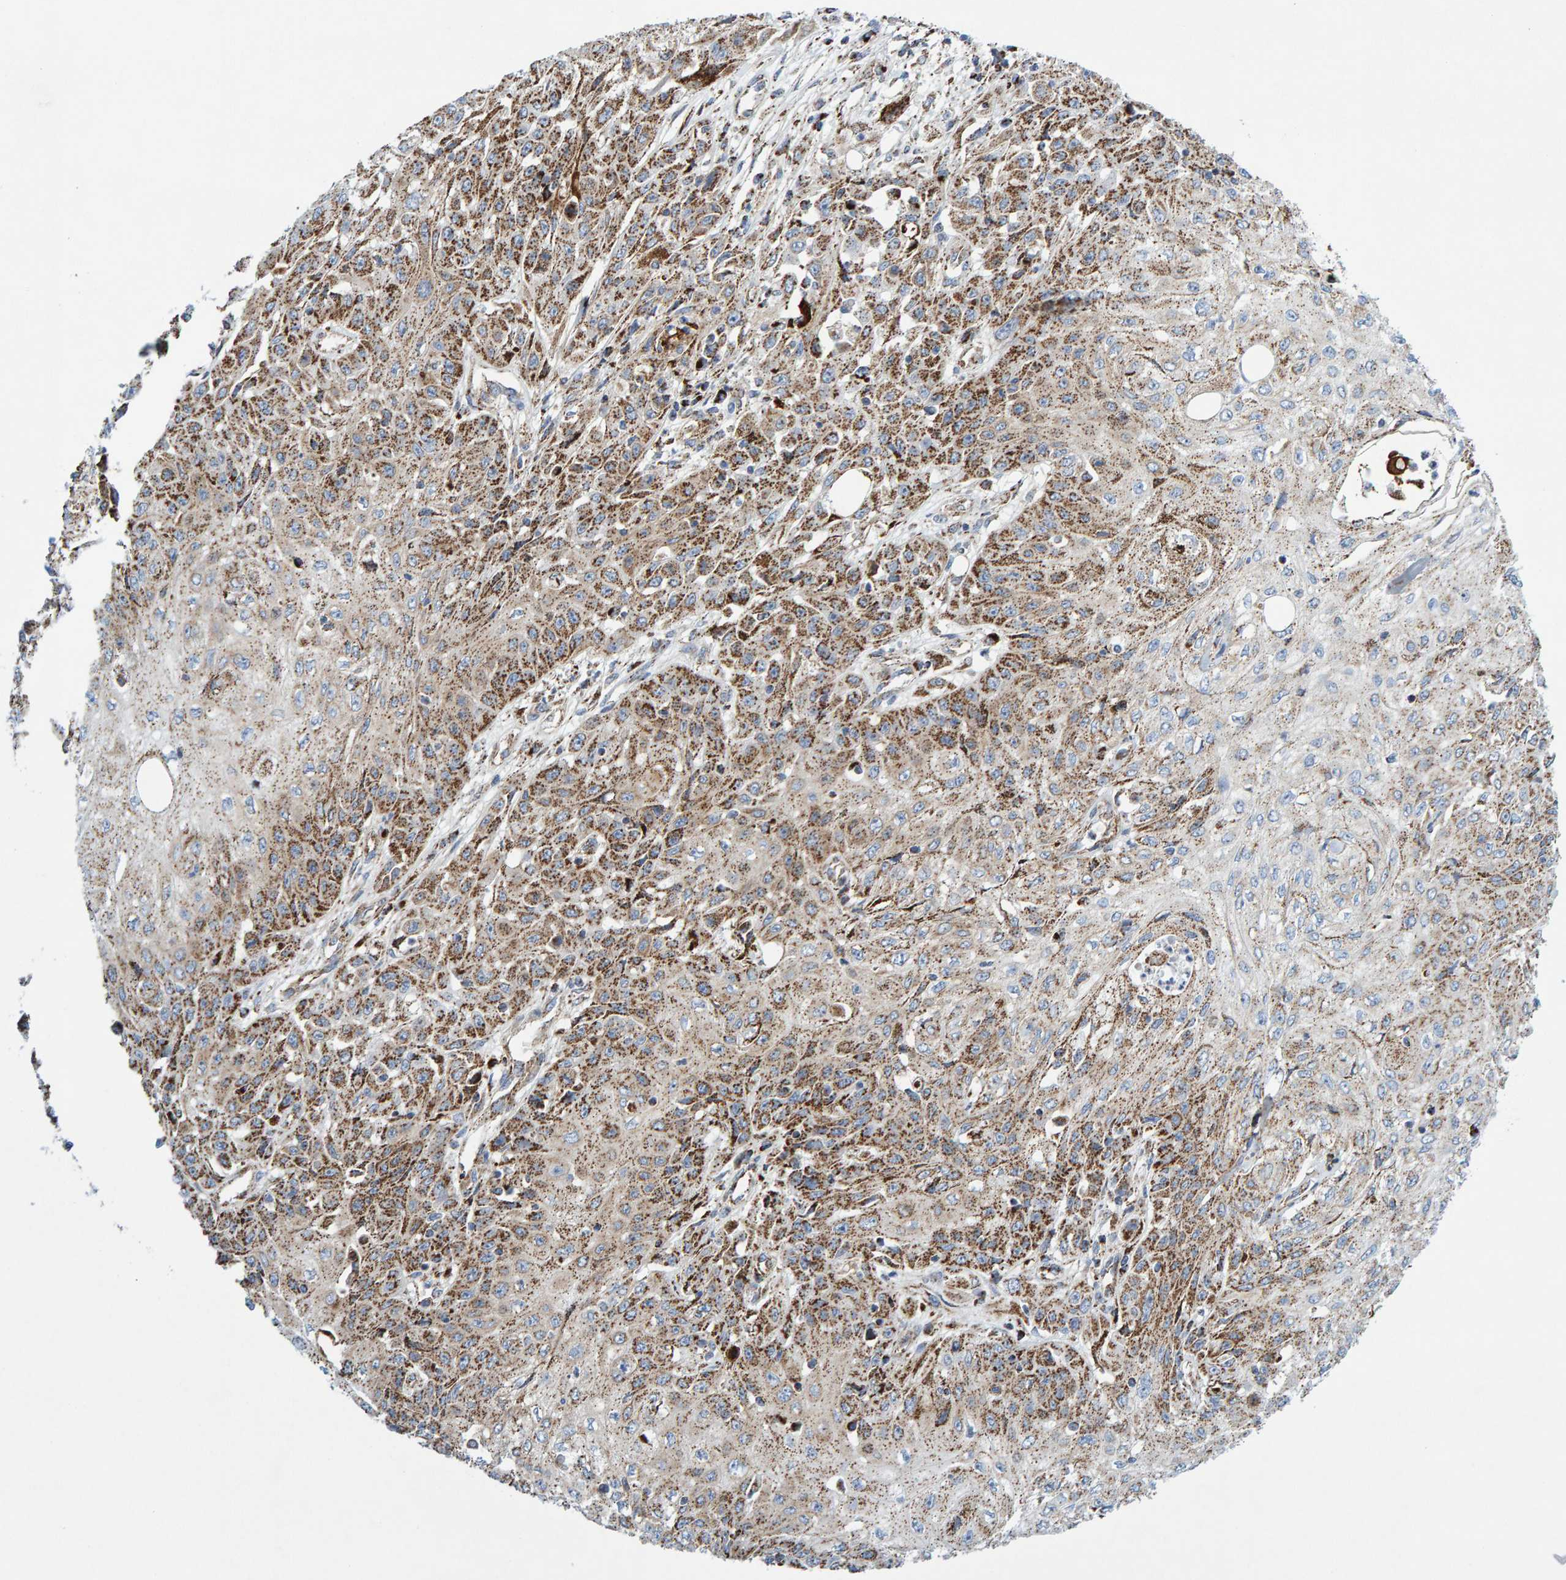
{"staining": {"intensity": "moderate", "quantity": ">75%", "location": "cytoplasmic/membranous"}, "tissue": "skin cancer", "cell_type": "Tumor cells", "image_type": "cancer", "snomed": [{"axis": "morphology", "description": "Squamous cell carcinoma, NOS"}, {"axis": "morphology", "description": "Squamous cell carcinoma, metastatic, NOS"}, {"axis": "topography", "description": "Skin"}, {"axis": "topography", "description": "Lymph node"}], "caption": "Skin squamous cell carcinoma stained with DAB (3,3'-diaminobenzidine) immunohistochemistry (IHC) reveals medium levels of moderate cytoplasmic/membranous positivity in approximately >75% of tumor cells.", "gene": "GGTA1", "patient": {"sex": "male", "age": 75}}